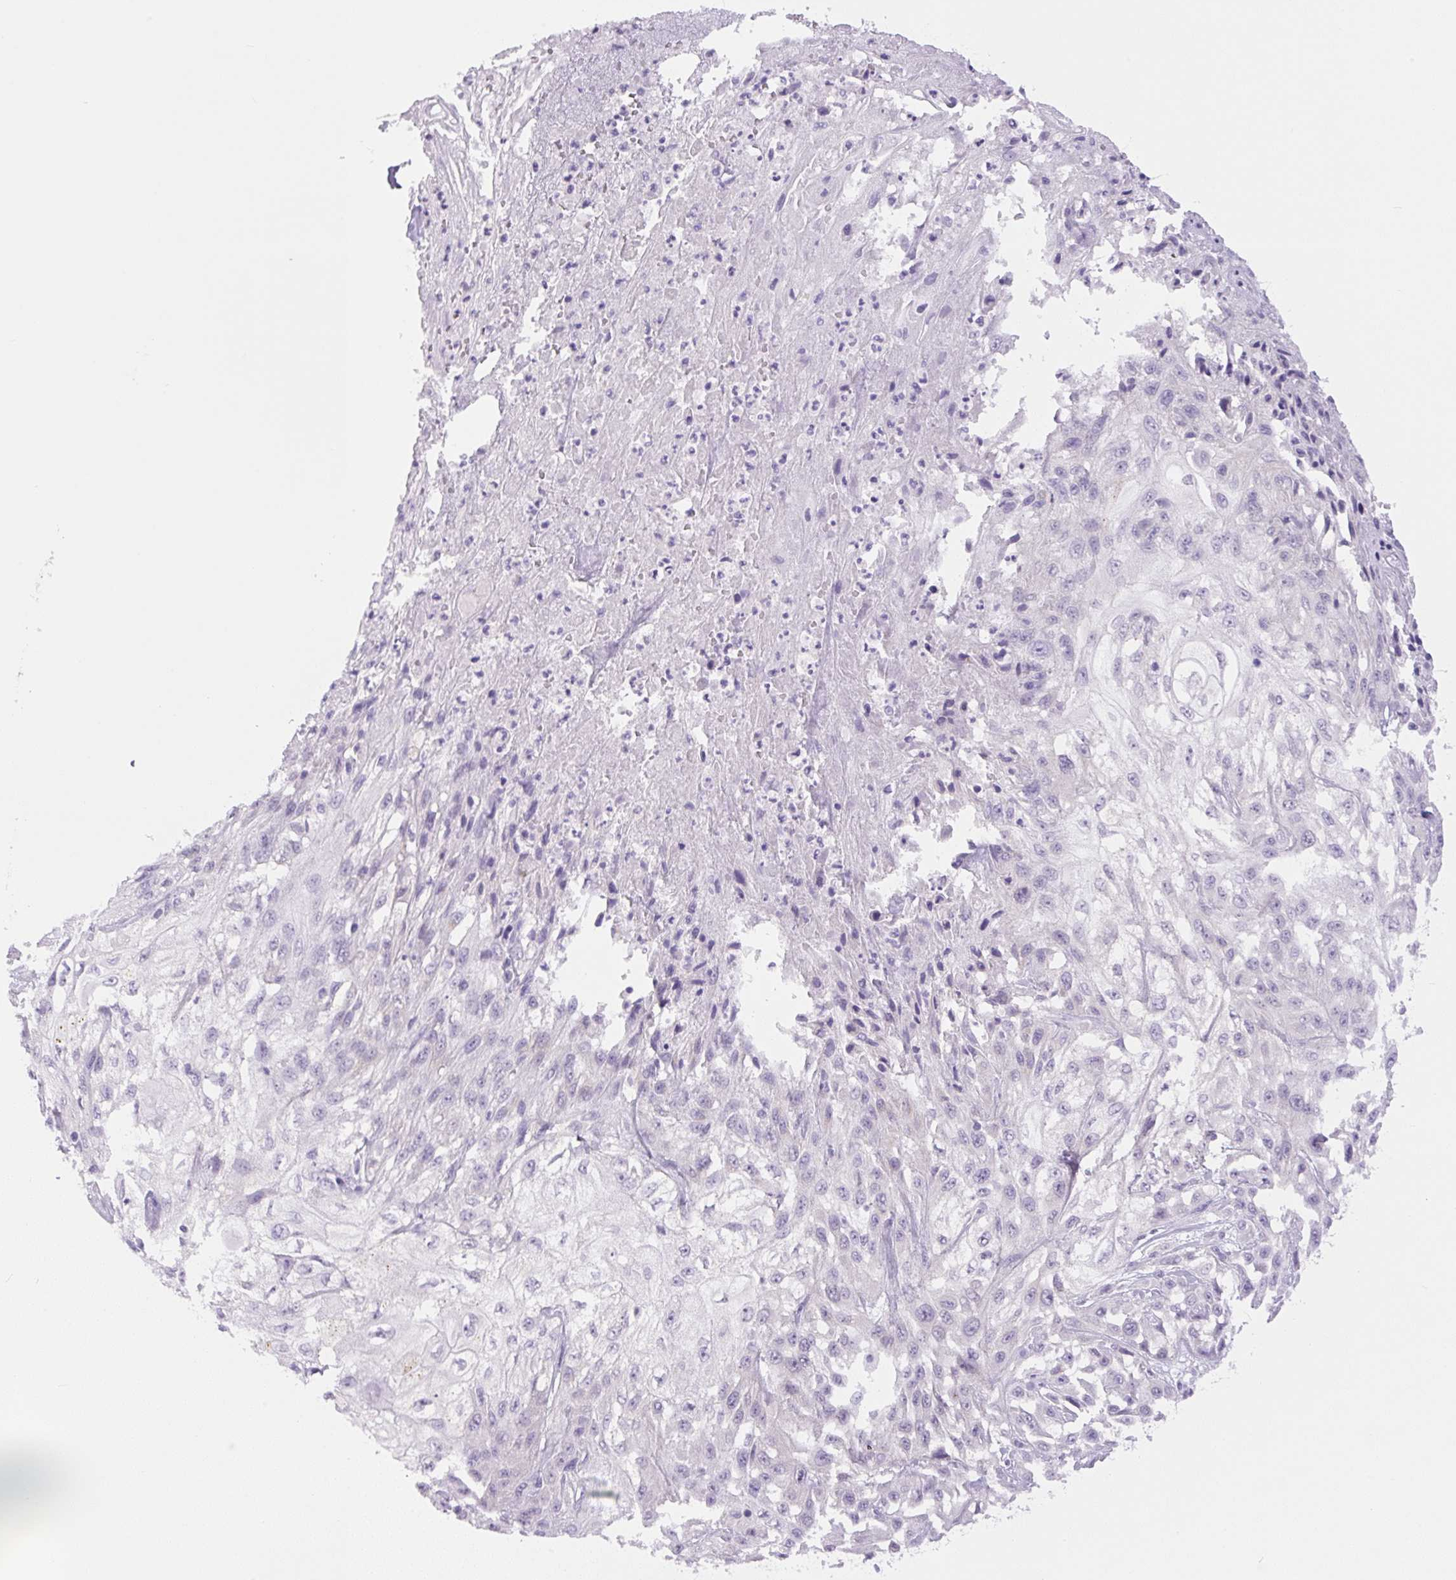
{"staining": {"intensity": "negative", "quantity": "none", "location": "none"}, "tissue": "skin cancer", "cell_type": "Tumor cells", "image_type": "cancer", "snomed": [{"axis": "morphology", "description": "Squamous cell carcinoma, NOS"}, {"axis": "morphology", "description": "Squamous cell carcinoma, metastatic, NOS"}, {"axis": "topography", "description": "Skin"}, {"axis": "topography", "description": "Lymph node"}], "caption": "The image displays no significant staining in tumor cells of skin cancer.", "gene": "COL9A2", "patient": {"sex": "male", "age": 75}}